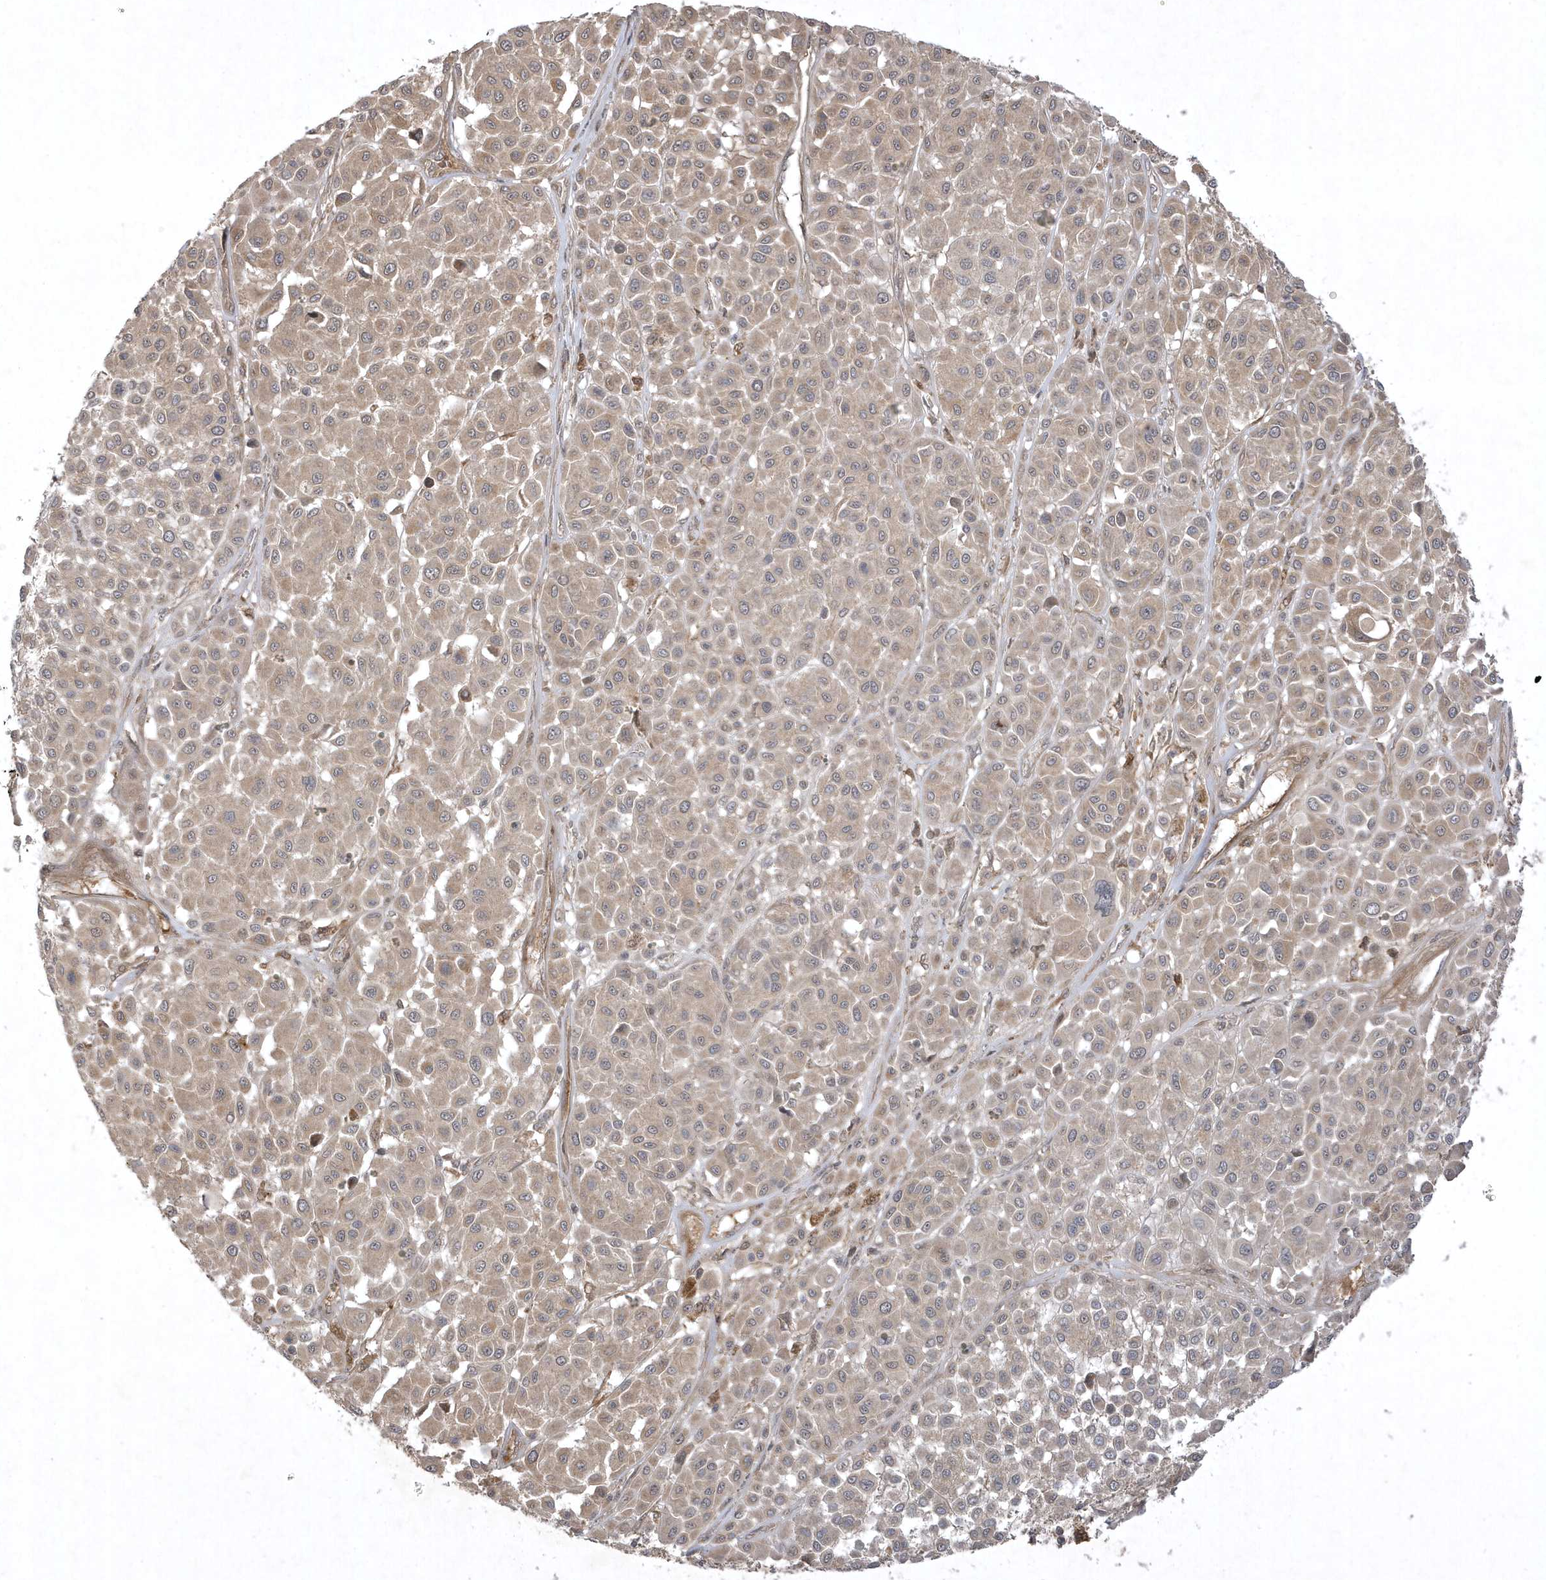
{"staining": {"intensity": "weak", "quantity": "<25%", "location": "cytoplasmic/membranous"}, "tissue": "melanoma", "cell_type": "Tumor cells", "image_type": "cancer", "snomed": [{"axis": "morphology", "description": "Malignant melanoma, Metastatic site"}, {"axis": "topography", "description": "Soft tissue"}], "caption": "IHC histopathology image of human melanoma stained for a protein (brown), which reveals no positivity in tumor cells. (Brightfield microscopy of DAB (3,3'-diaminobenzidine) IHC at high magnification).", "gene": "FAM83C", "patient": {"sex": "male", "age": 41}}